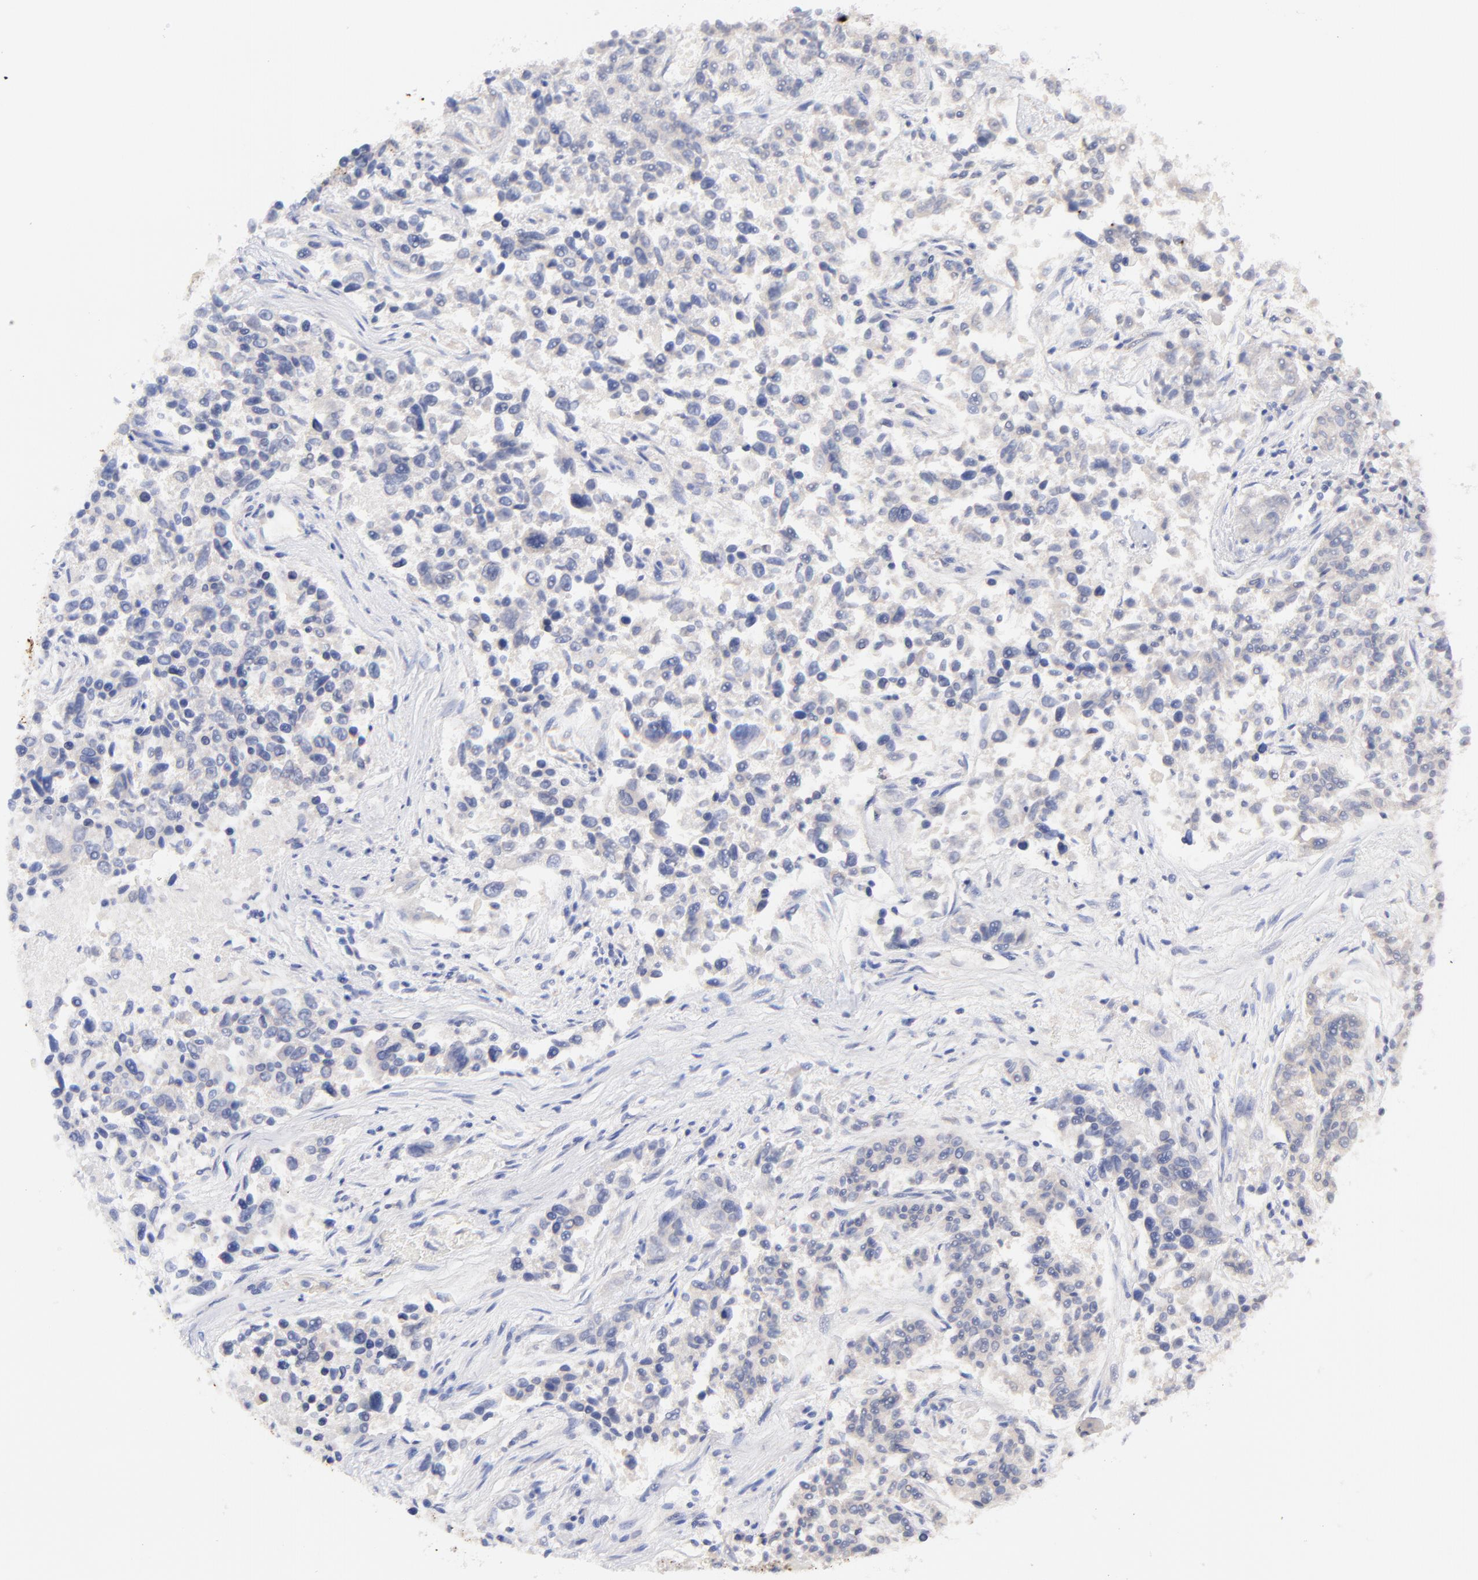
{"staining": {"intensity": "negative", "quantity": "none", "location": "none"}, "tissue": "lung cancer", "cell_type": "Tumor cells", "image_type": "cancer", "snomed": [{"axis": "morphology", "description": "Adenocarcinoma, NOS"}, {"axis": "topography", "description": "Lung"}], "caption": "An immunohistochemistry (IHC) histopathology image of lung cancer (adenocarcinoma) is shown. There is no staining in tumor cells of lung cancer (adenocarcinoma).", "gene": "CFAP57", "patient": {"sex": "male", "age": 84}}